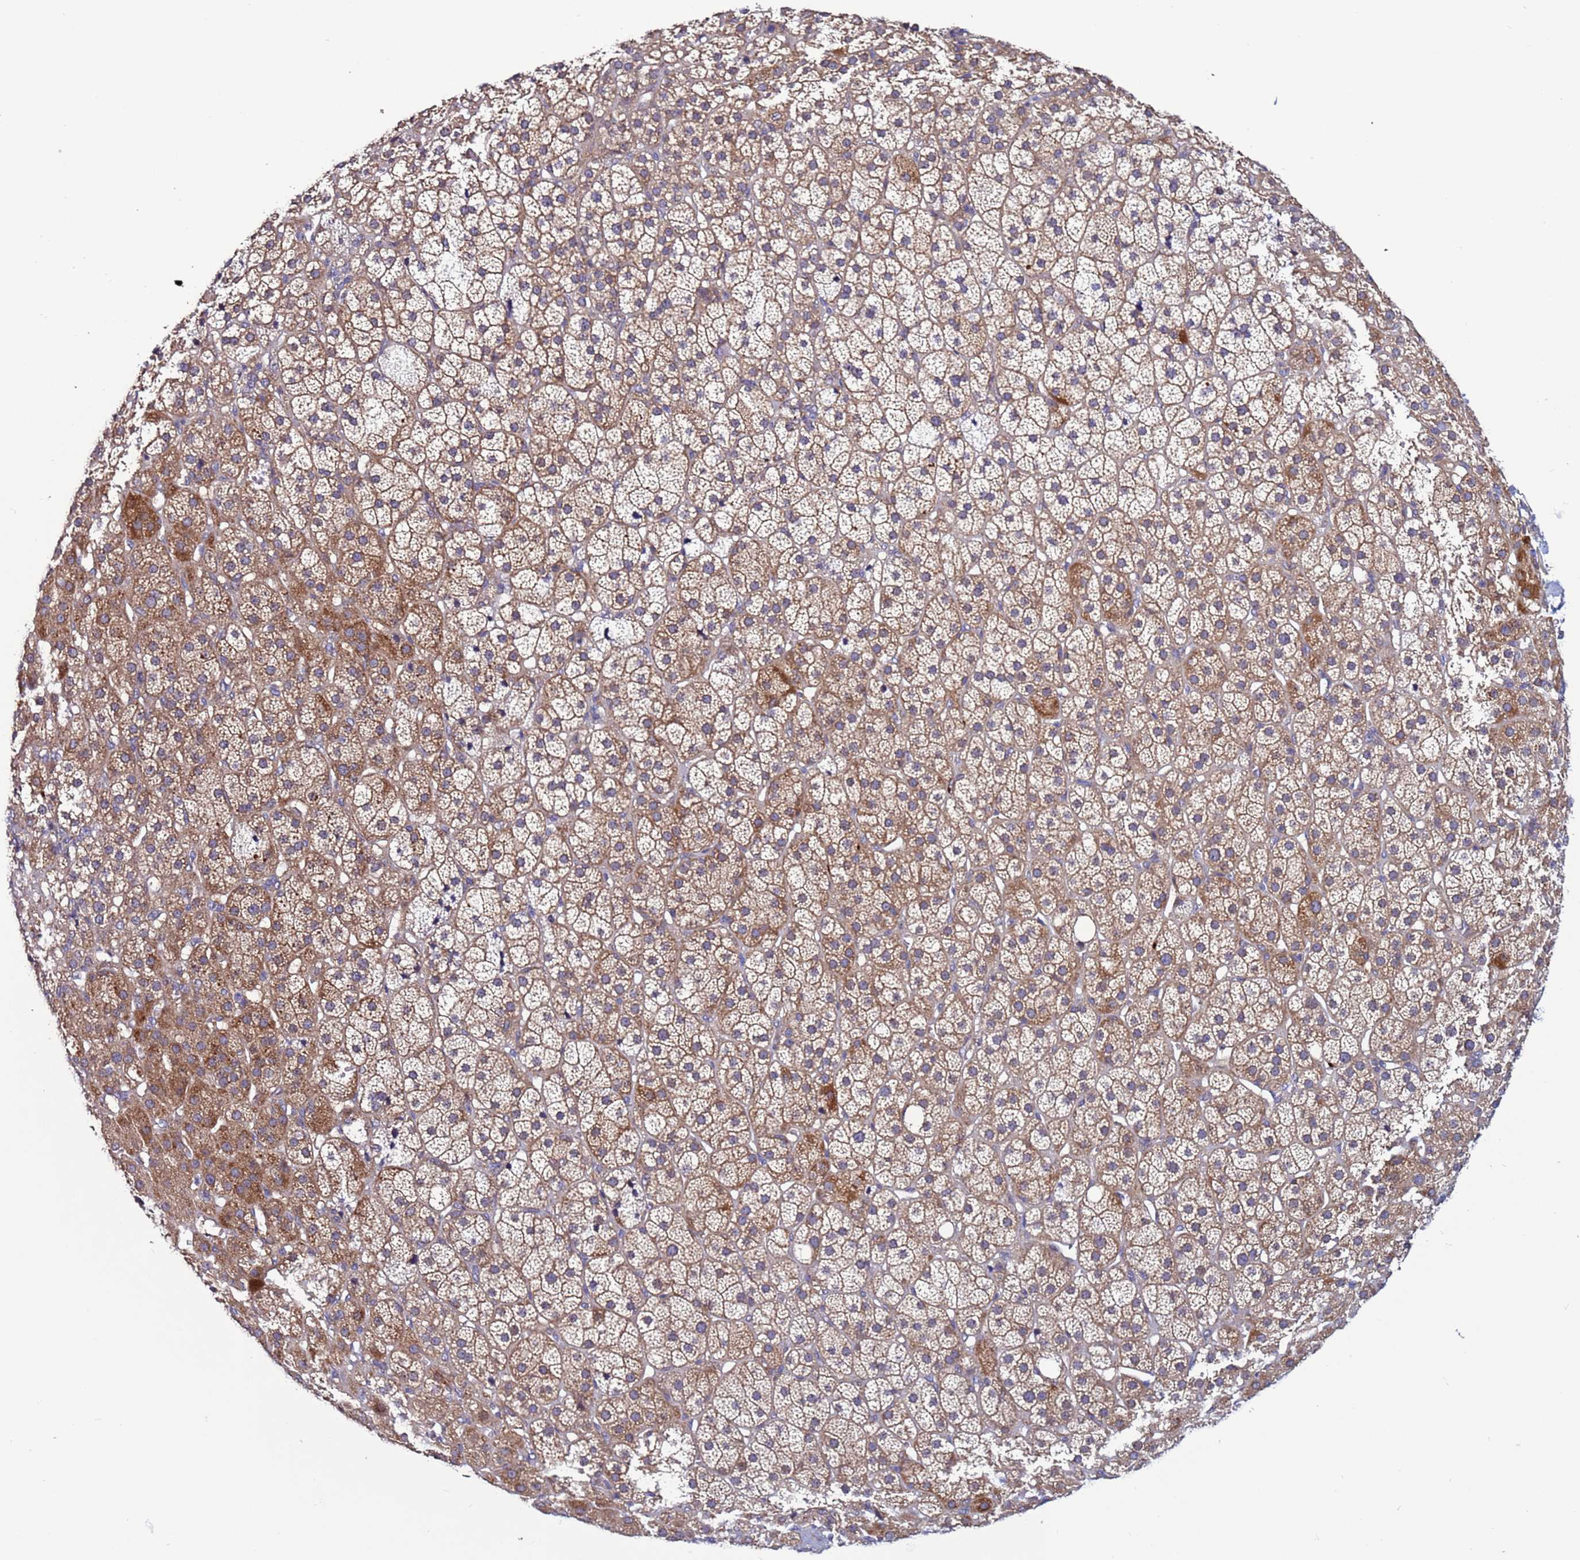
{"staining": {"intensity": "moderate", "quantity": "25%-75%", "location": "cytoplasmic/membranous"}, "tissue": "adrenal gland", "cell_type": "Glandular cells", "image_type": "normal", "snomed": [{"axis": "morphology", "description": "Normal tissue, NOS"}, {"axis": "topography", "description": "Adrenal gland"}], "caption": "A photomicrograph of adrenal gland stained for a protein shows moderate cytoplasmic/membranous brown staining in glandular cells. (DAB IHC, brown staining for protein, blue staining for nuclei).", "gene": "GAREM1", "patient": {"sex": "female", "age": 57}}